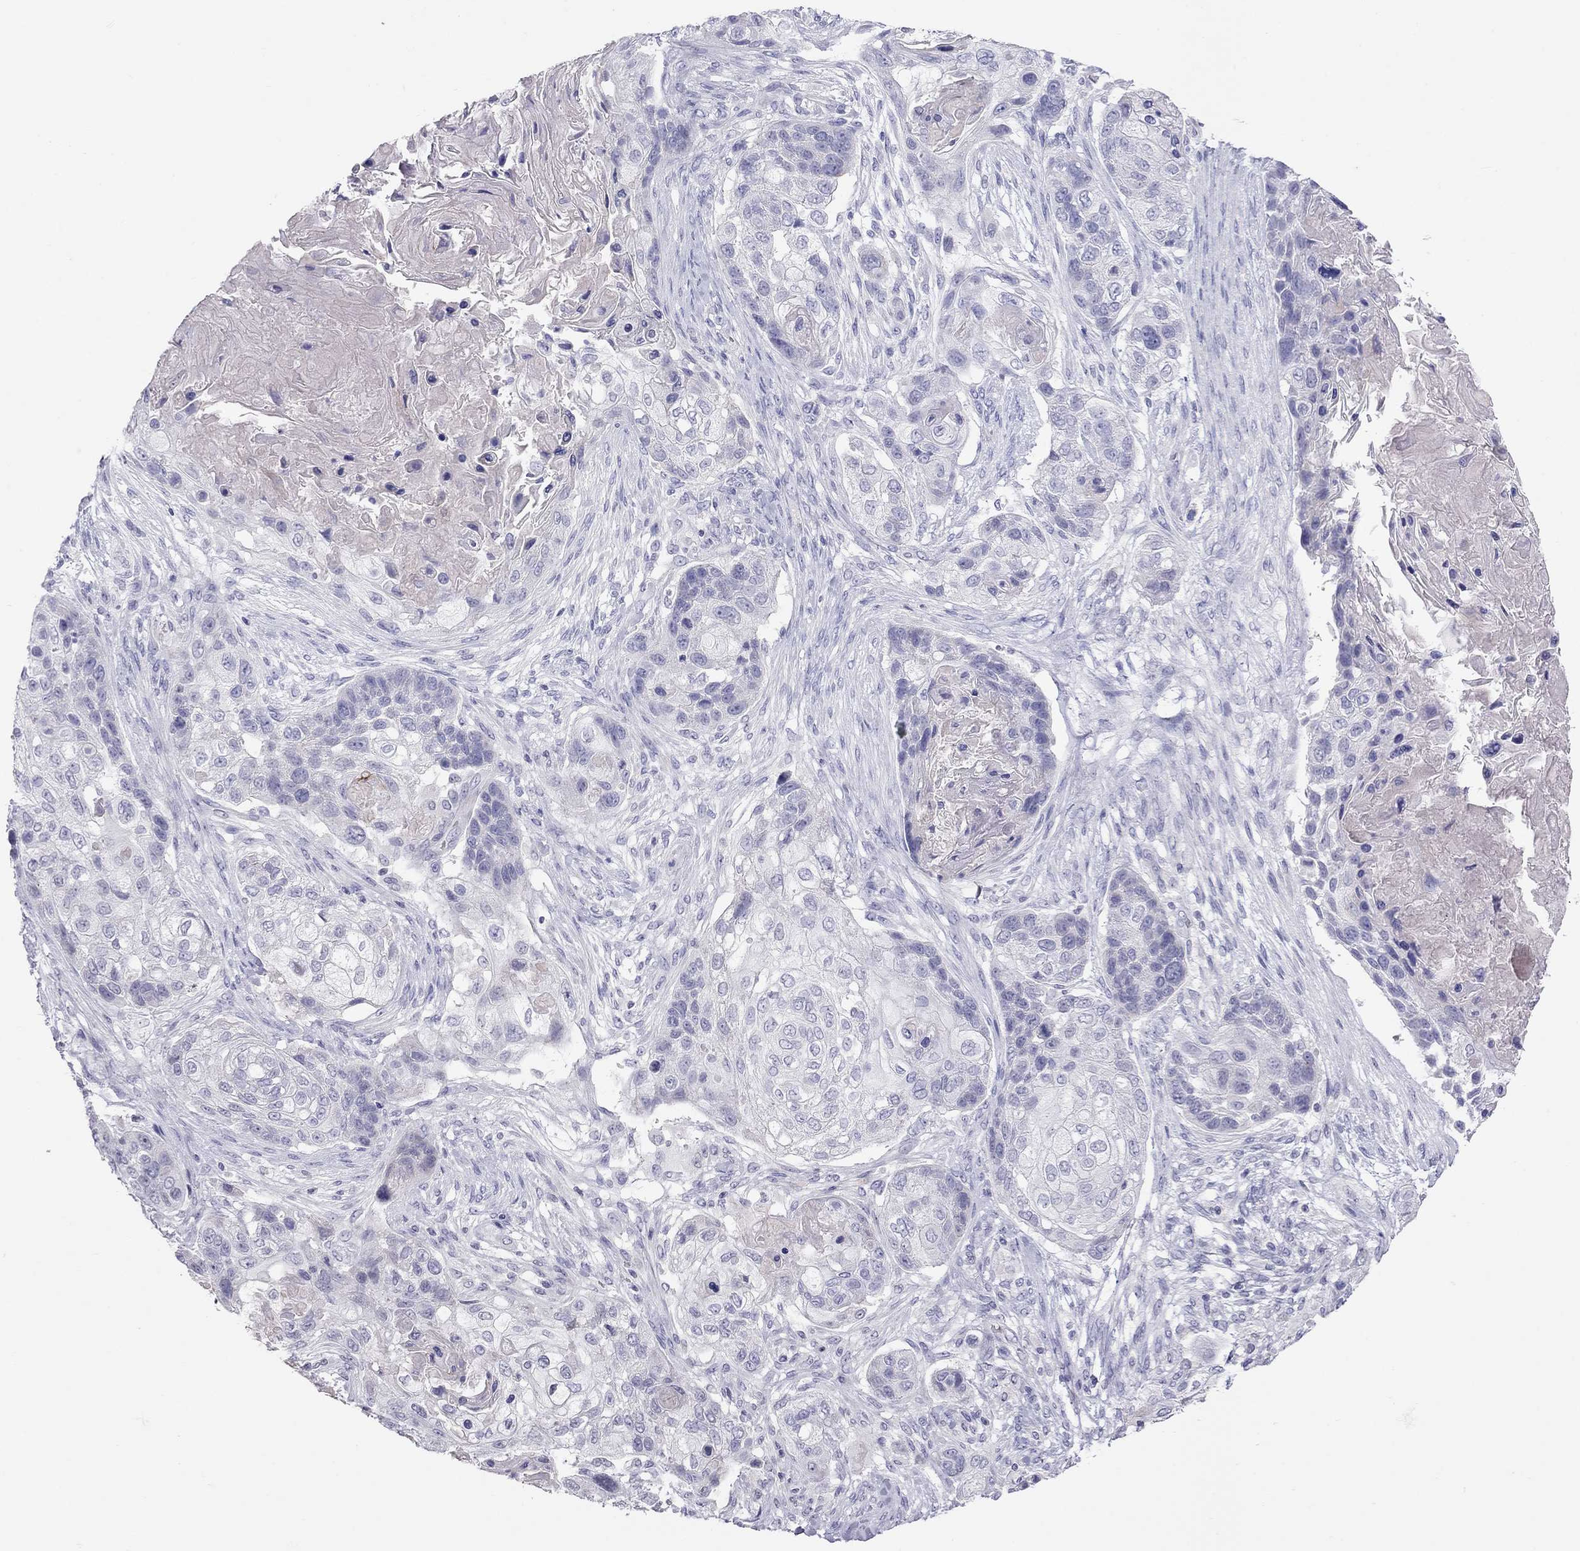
{"staining": {"intensity": "negative", "quantity": "none", "location": "none"}, "tissue": "lung cancer", "cell_type": "Tumor cells", "image_type": "cancer", "snomed": [{"axis": "morphology", "description": "Squamous cell carcinoma, NOS"}, {"axis": "topography", "description": "Lung"}], "caption": "Human lung cancer stained for a protein using immunohistochemistry shows no staining in tumor cells.", "gene": "MUC16", "patient": {"sex": "male", "age": 69}}